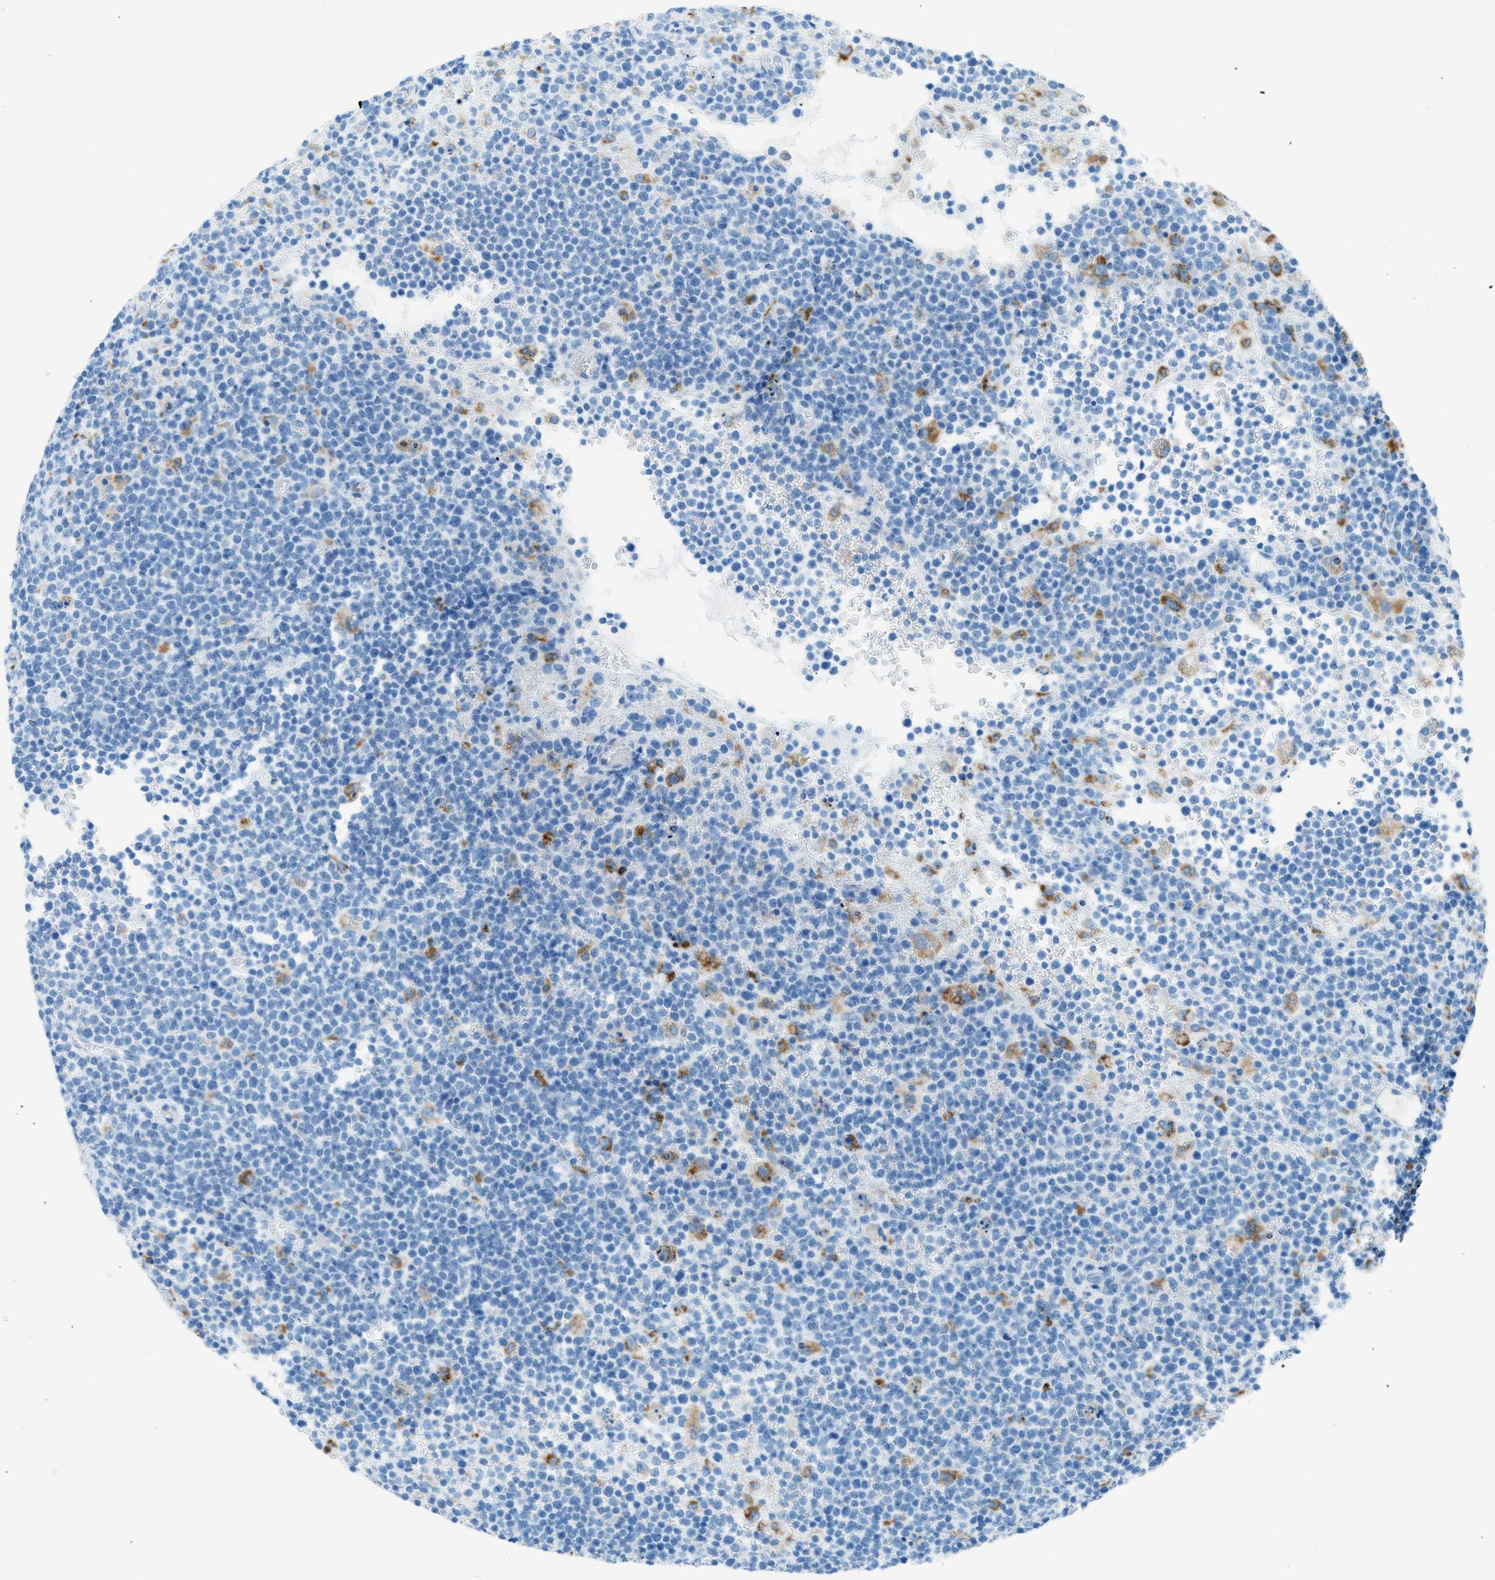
{"staining": {"intensity": "negative", "quantity": "none", "location": "none"}, "tissue": "lymphoma", "cell_type": "Tumor cells", "image_type": "cancer", "snomed": [{"axis": "morphology", "description": "Malignant lymphoma, non-Hodgkin's type, High grade"}, {"axis": "topography", "description": "Lymph node"}], "caption": "IHC histopathology image of human malignant lymphoma, non-Hodgkin's type (high-grade) stained for a protein (brown), which demonstrates no staining in tumor cells. (DAB (3,3'-diaminobenzidine) IHC visualized using brightfield microscopy, high magnification).", "gene": "C21orf62", "patient": {"sex": "male", "age": 61}}